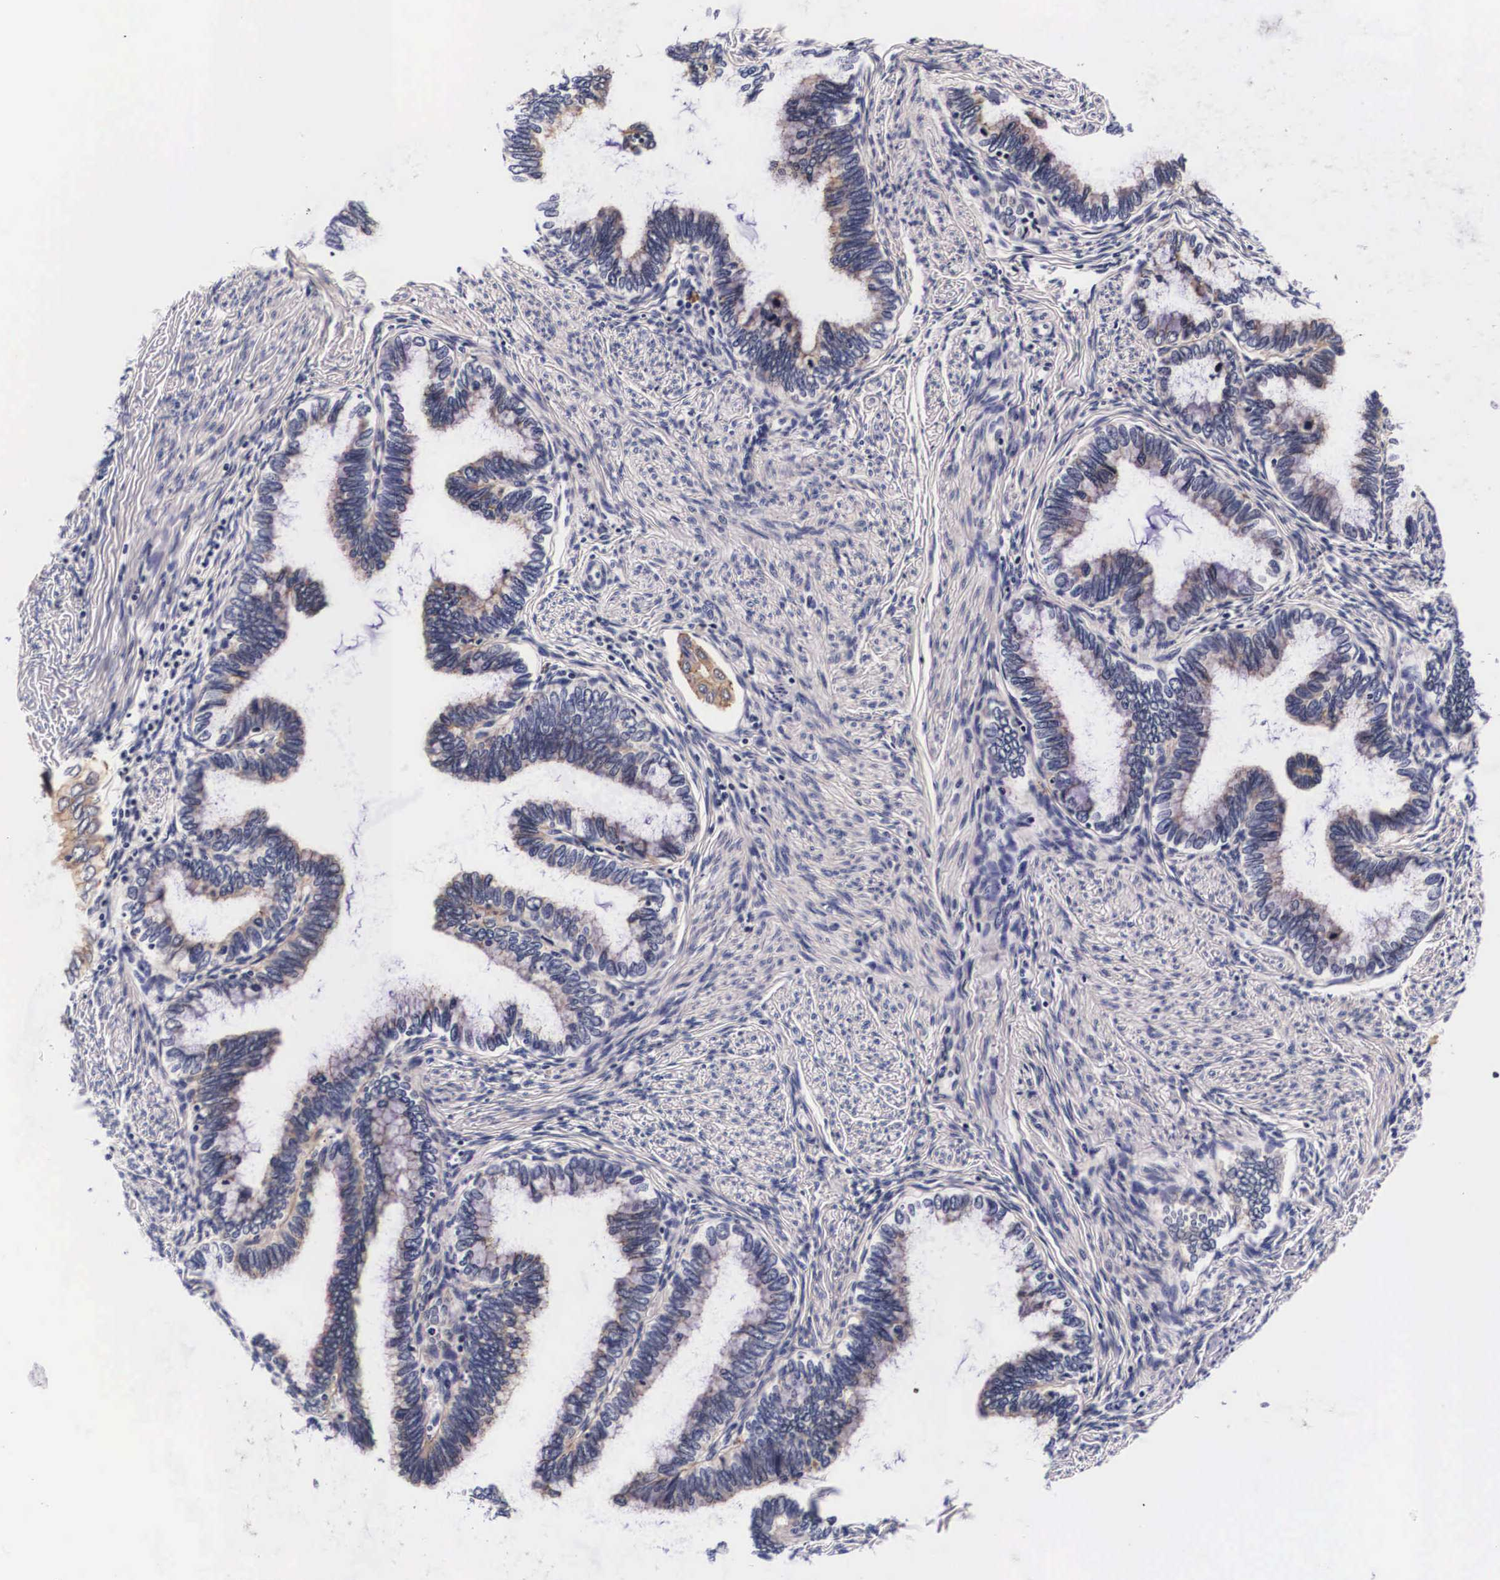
{"staining": {"intensity": "weak", "quantity": "25%-75%", "location": "cytoplasmic/membranous"}, "tissue": "cervical cancer", "cell_type": "Tumor cells", "image_type": "cancer", "snomed": [{"axis": "morphology", "description": "Adenocarcinoma, NOS"}, {"axis": "topography", "description": "Cervix"}], "caption": "A high-resolution micrograph shows IHC staining of adenocarcinoma (cervical), which demonstrates weak cytoplasmic/membranous positivity in approximately 25%-75% of tumor cells.", "gene": "PHETA2", "patient": {"sex": "female", "age": 49}}